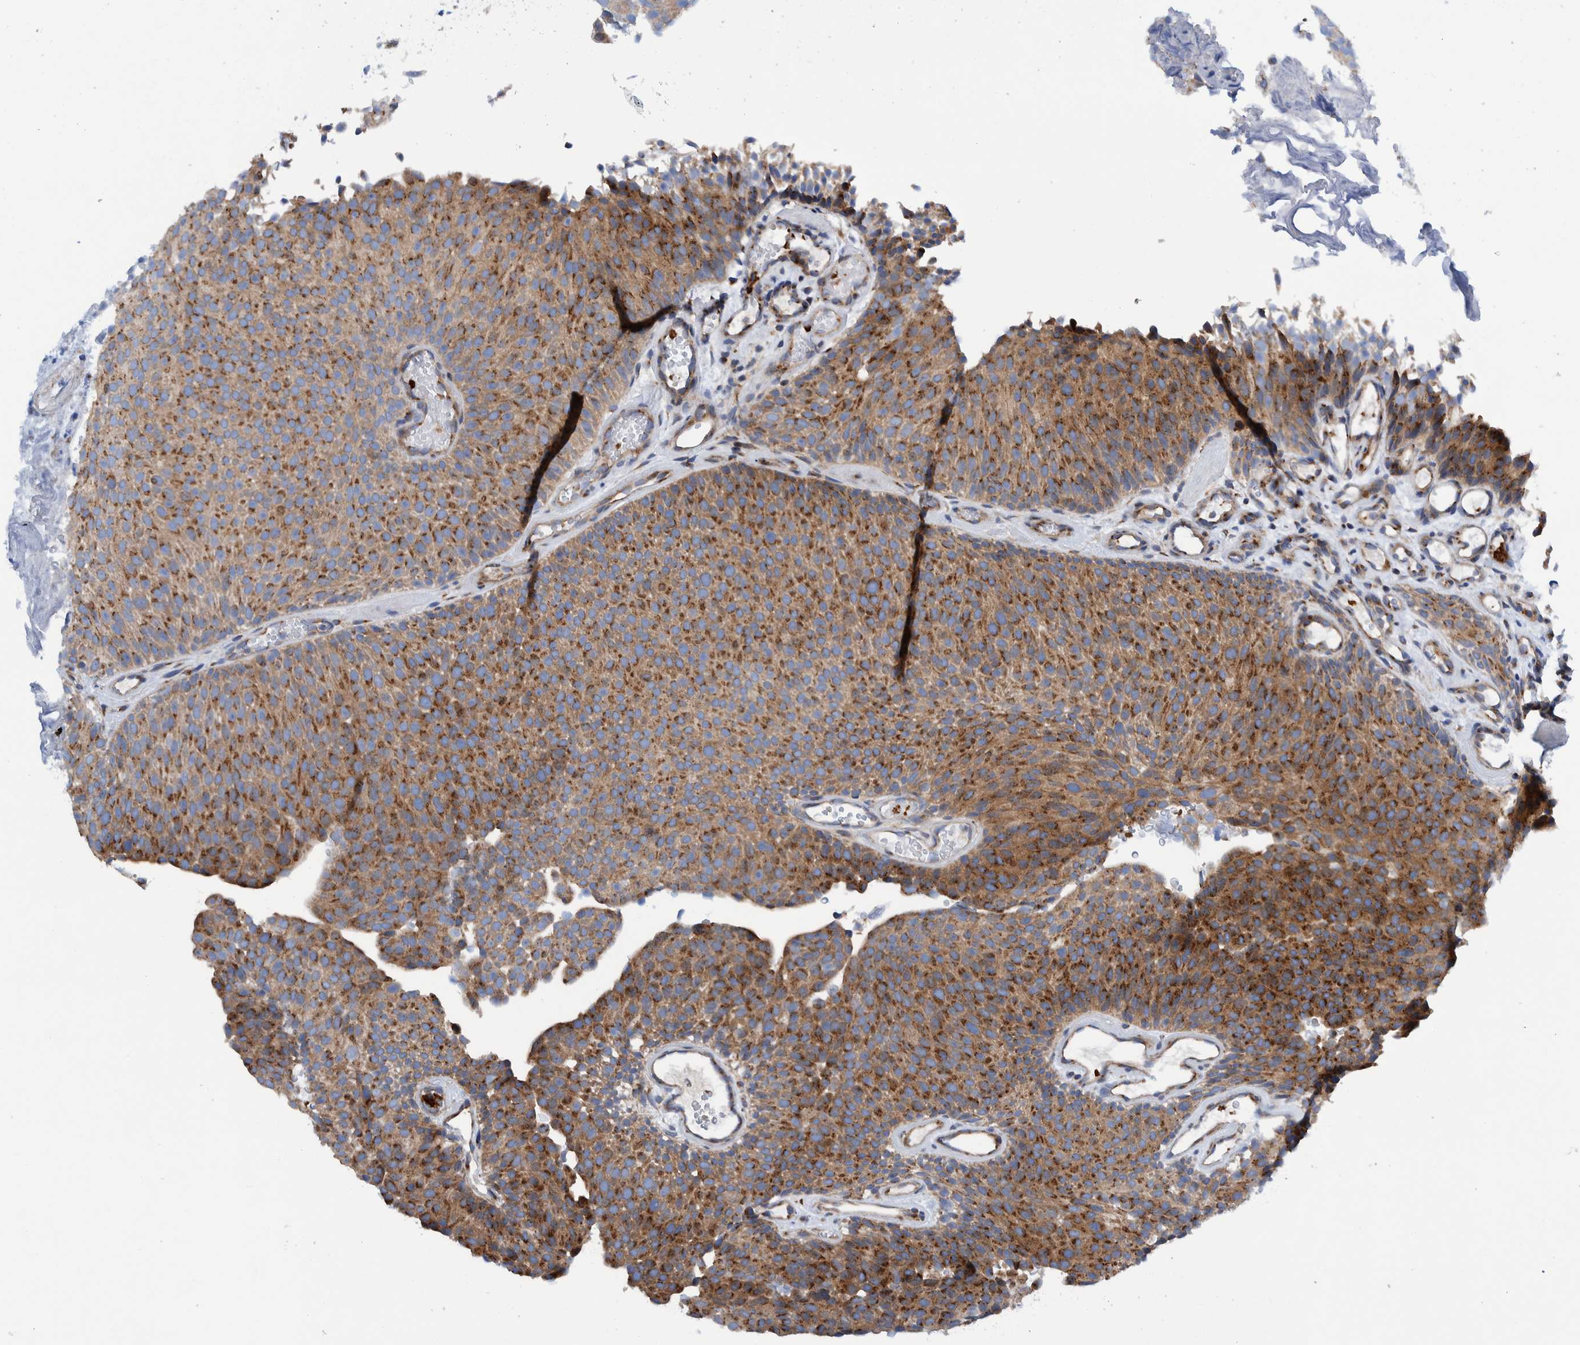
{"staining": {"intensity": "moderate", "quantity": ">75%", "location": "cytoplasmic/membranous"}, "tissue": "urothelial cancer", "cell_type": "Tumor cells", "image_type": "cancer", "snomed": [{"axis": "morphology", "description": "Urothelial carcinoma, Low grade"}, {"axis": "topography", "description": "Urinary bladder"}], "caption": "Immunohistochemical staining of urothelial cancer shows moderate cytoplasmic/membranous protein positivity in about >75% of tumor cells.", "gene": "TRIM58", "patient": {"sex": "male", "age": 78}}